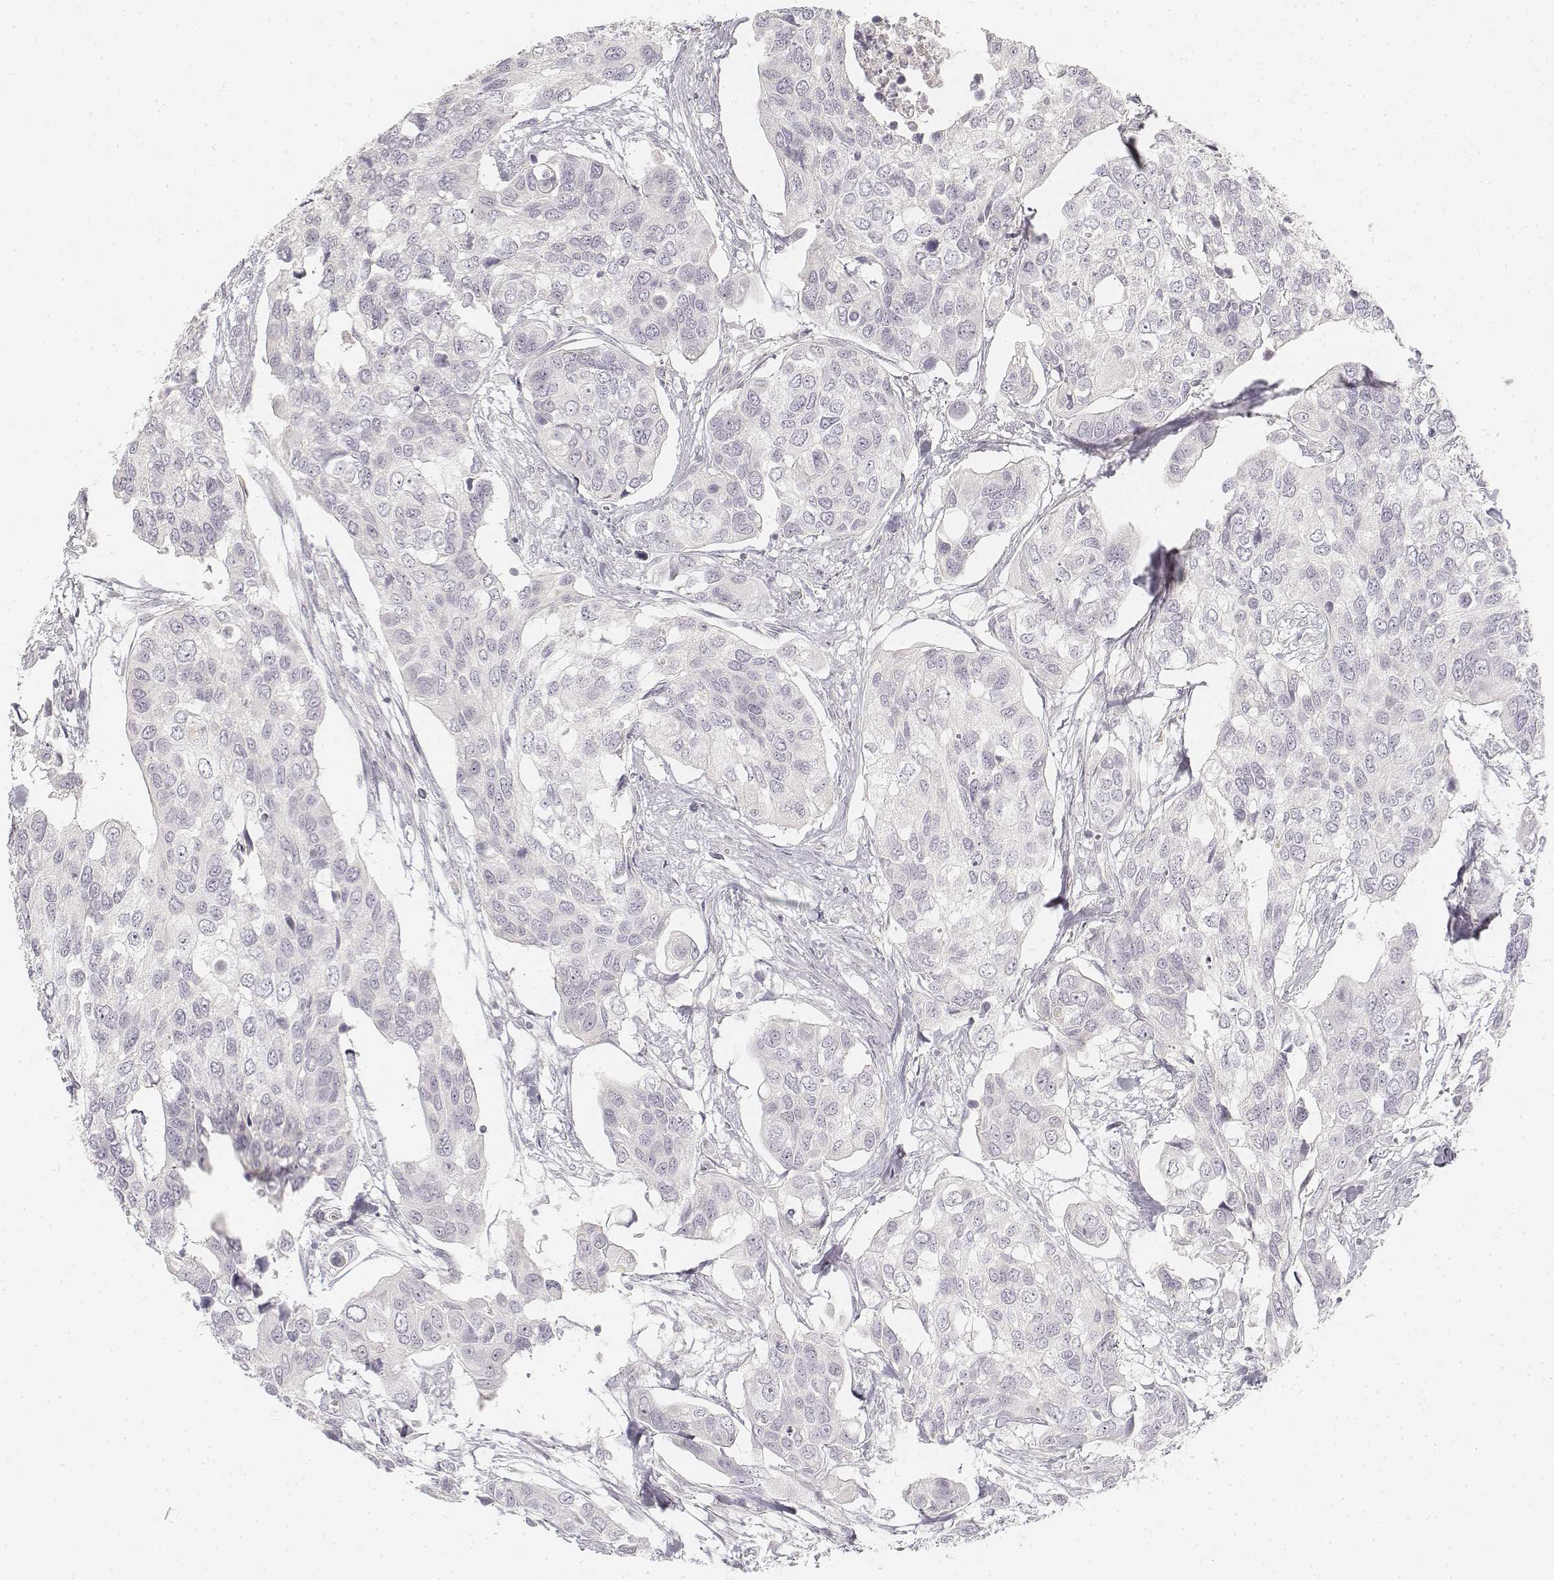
{"staining": {"intensity": "negative", "quantity": "none", "location": "none"}, "tissue": "urothelial cancer", "cell_type": "Tumor cells", "image_type": "cancer", "snomed": [{"axis": "morphology", "description": "Urothelial carcinoma, High grade"}, {"axis": "topography", "description": "Urinary bladder"}], "caption": "Immunohistochemical staining of urothelial carcinoma (high-grade) shows no significant positivity in tumor cells. (Stains: DAB immunohistochemistry (IHC) with hematoxylin counter stain, Microscopy: brightfield microscopy at high magnification).", "gene": "DSG4", "patient": {"sex": "male", "age": 60}}